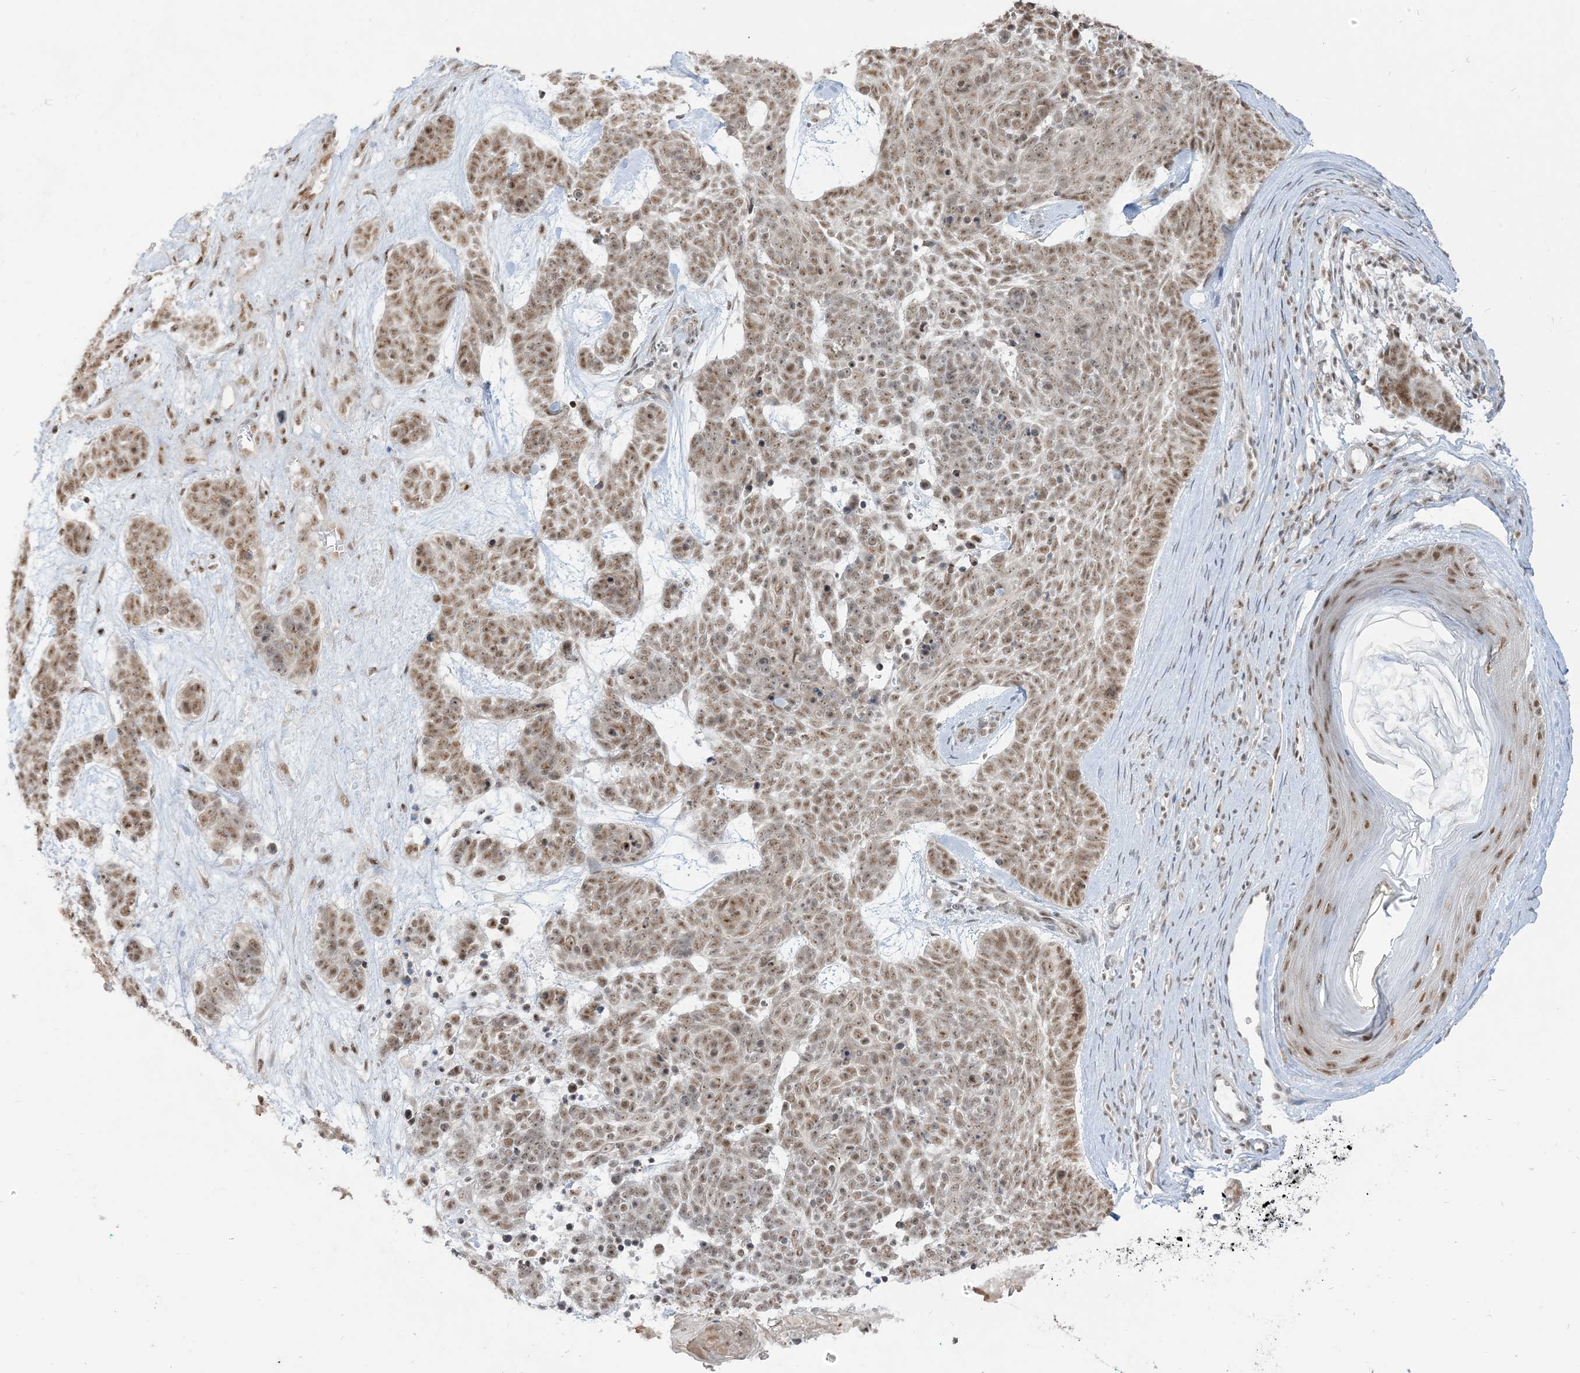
{"staining": {"intensity": "moderate", "quantity": ">75%", "location": "nuclear"}, "tissue": "skin cancer", "cell_type": "Tumor cells", "image_type": "cancer", "snomed": [{"axis": "morphology", "description": "Basal cell carcinoma"}, {"axis": "topography", "description": "Skin"}], "caption": "This histopathology image shows skin cancer stained with IHC to label a protein in brown. The nuclear of tumor cells show moderate positivity for the protein. Nuclei are counter-stained blue.", "gene": "ARGLU1", "patient": {"sex": "female", "age": 81}}